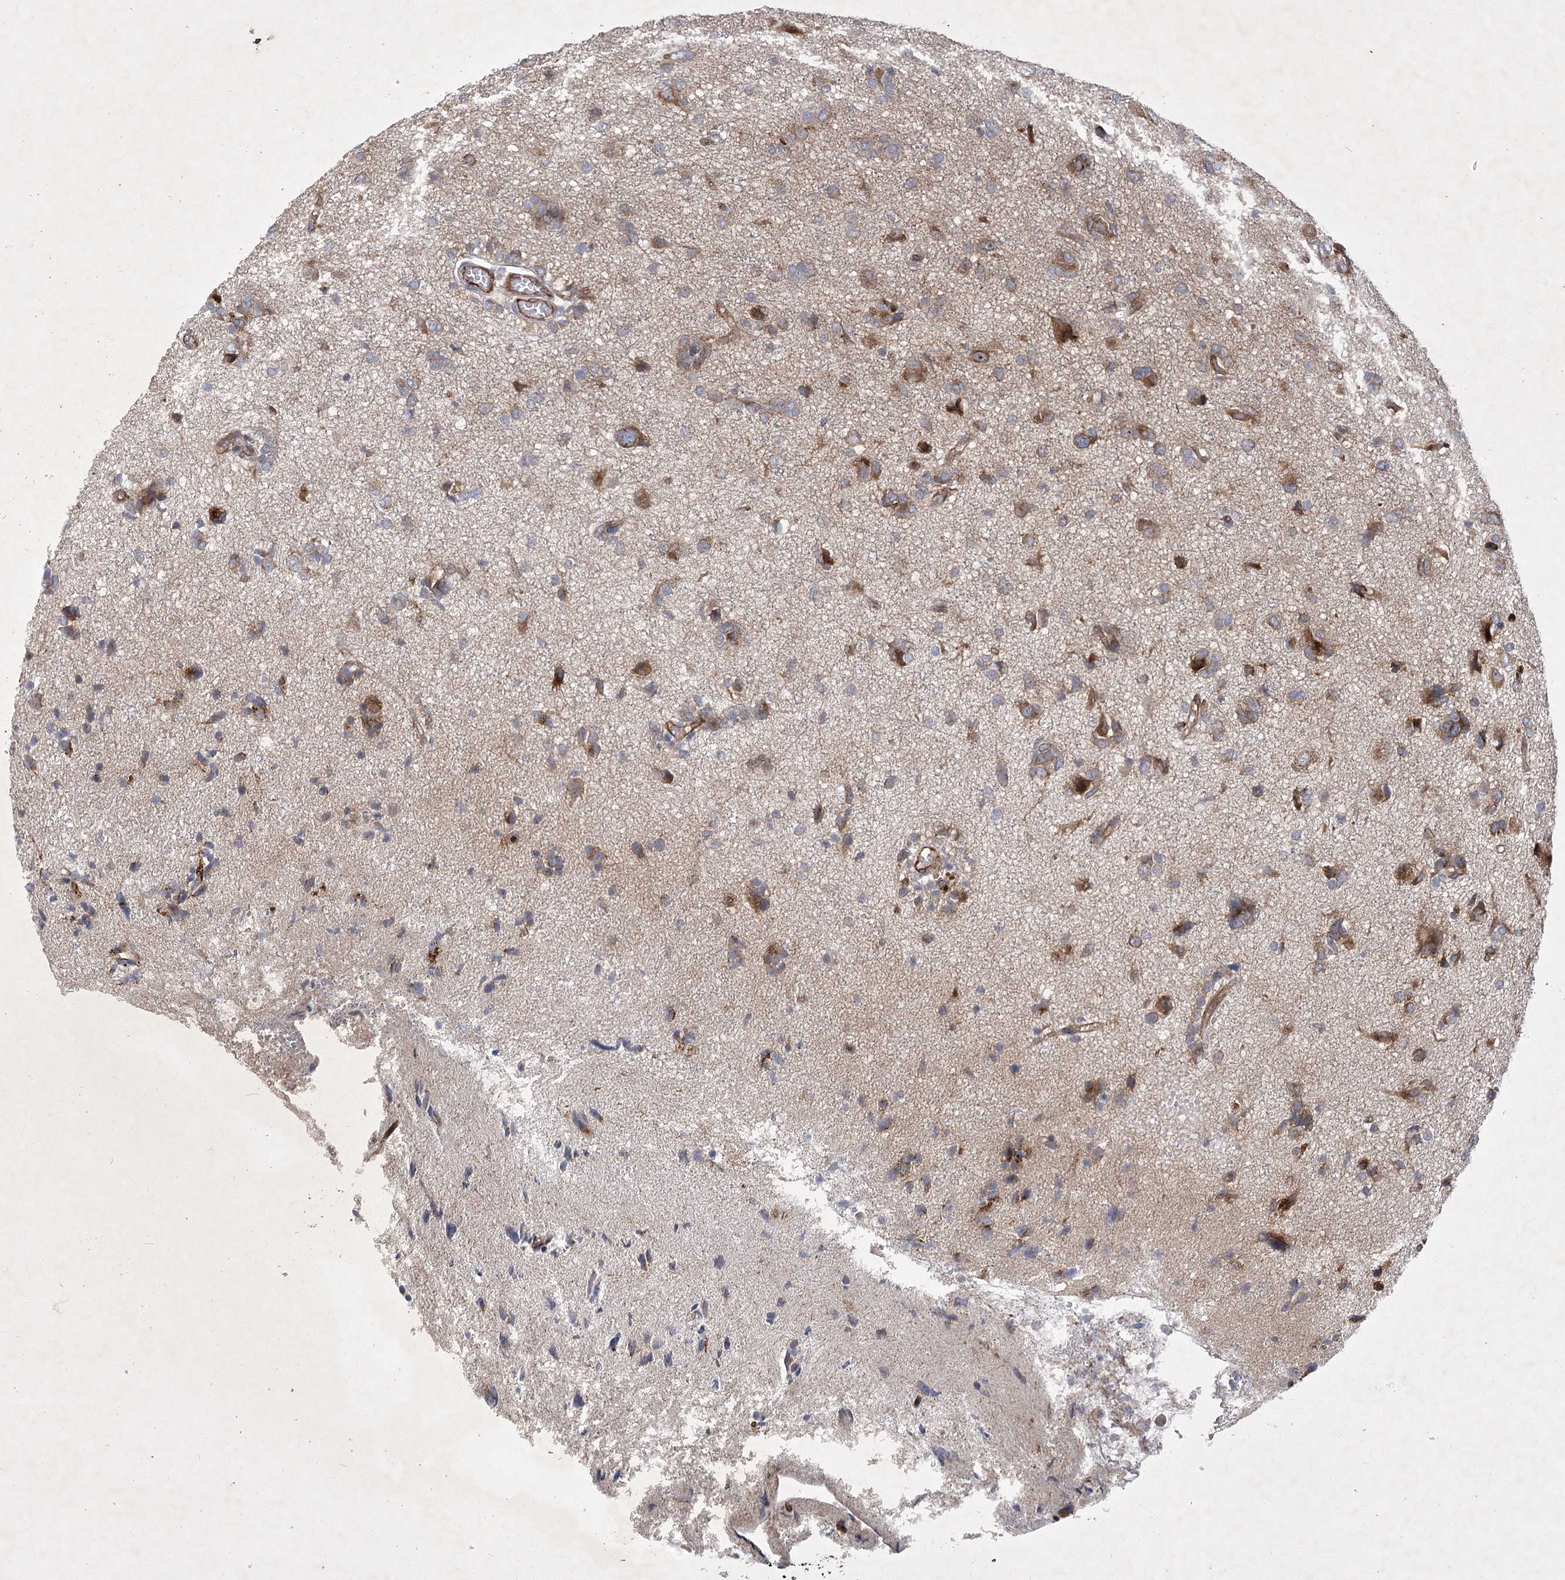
{"staining": {"intensity": "moderate", "quantity": "25%-75%", "location": "cytoplasmic/membranous"}, "tissue": "glioma", "cell_type": "Tumor cells", "image_type": "cancer", "snomed": [{"axis": "morphology", "description": "Glioma, malignant, High grade"}, {"axis": "topography", "description": "Brain"}], "caption": "Glioma tissue exhibits moderate cytoplasmic/membranous positivity in about 25%-75% of tumor cells", "gene": "ARHGAP31", "patient": {"sex": "female", "age": 59}}